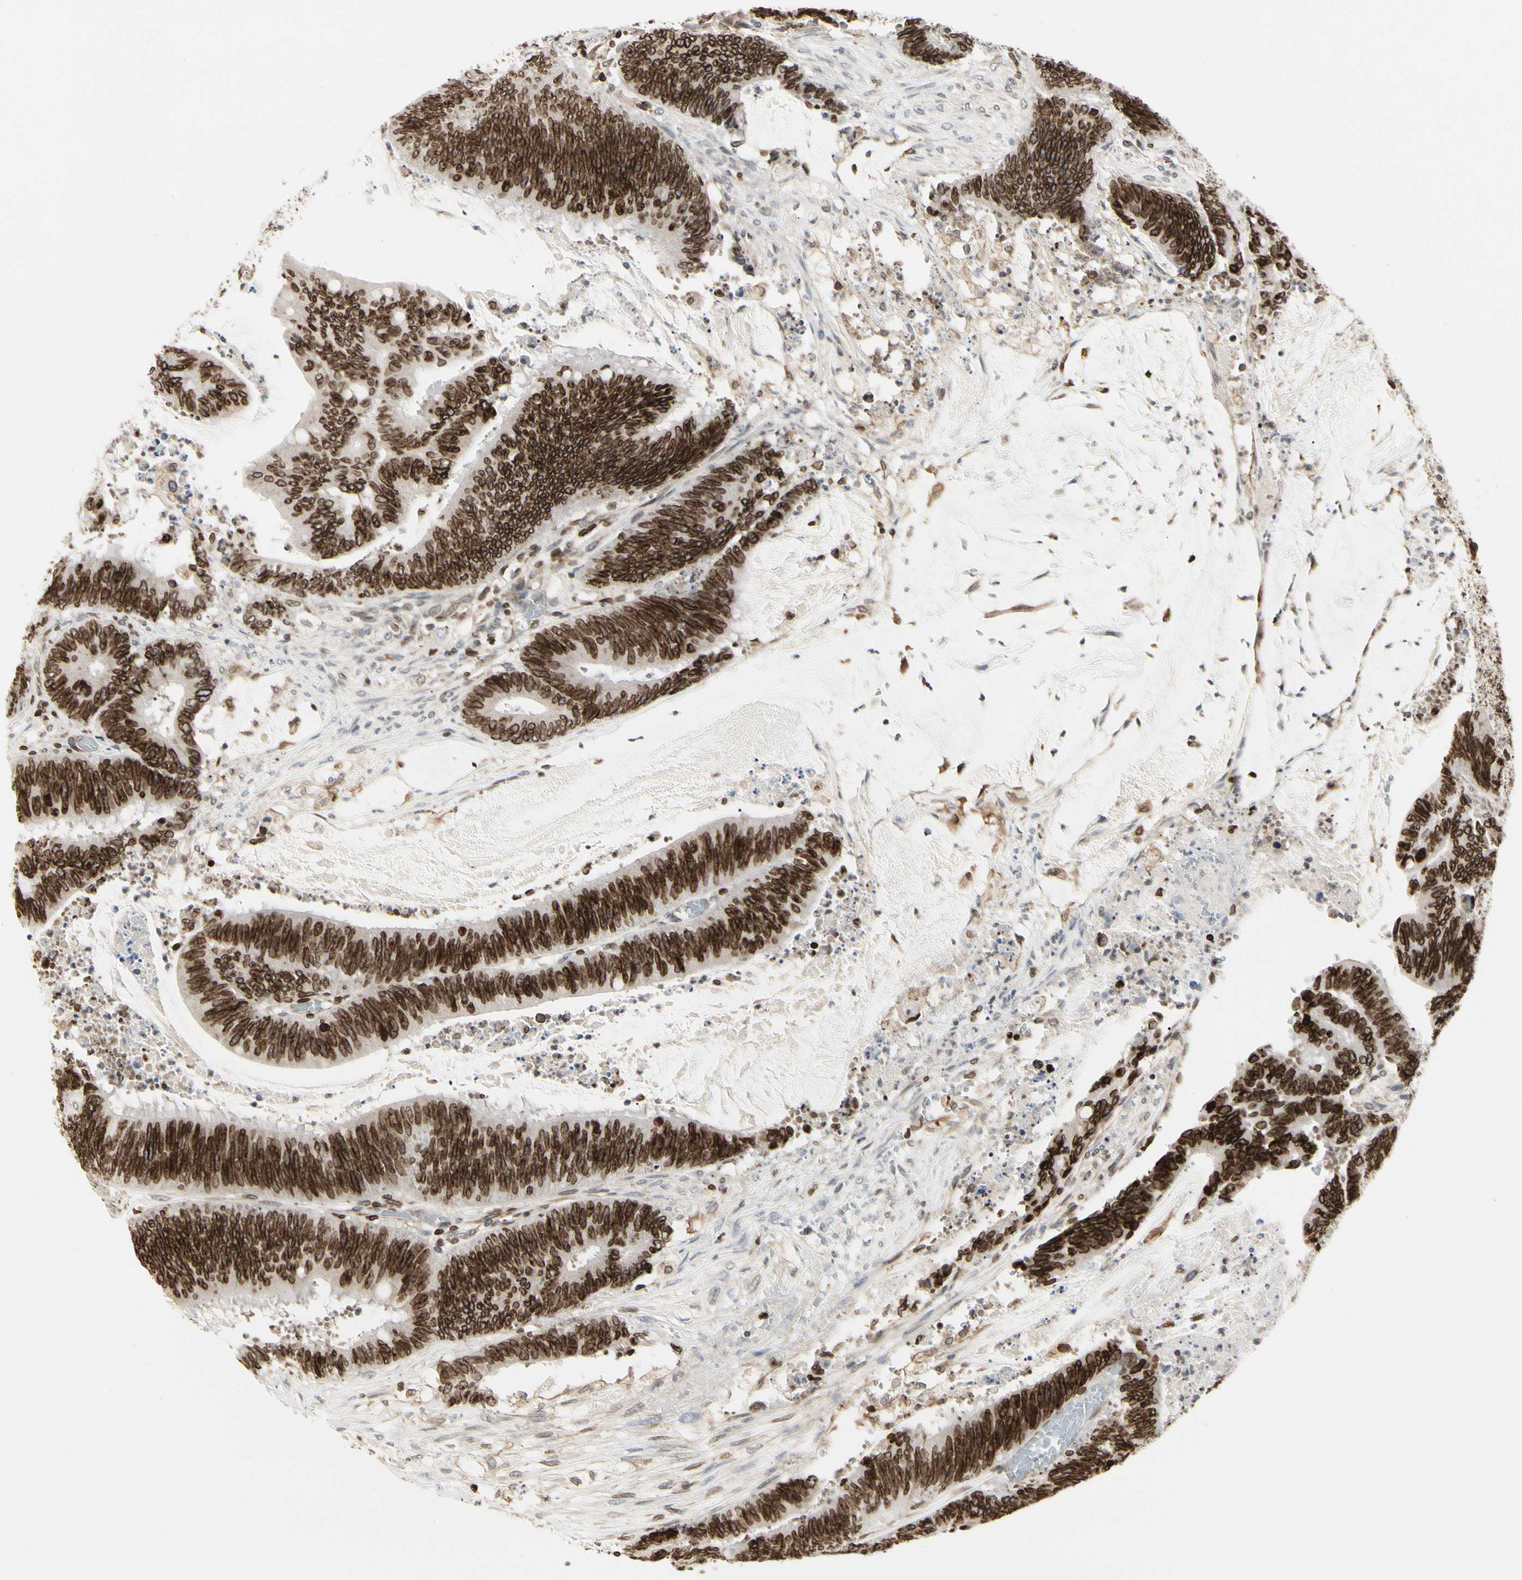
{"staining": {"intensity": "strong", "quantity": ">75%", "location": "cytoplasmic/membranous,nuclear"}, "tissue": "colorectal cancer", "cell_type": "Tumor cells", "image_type": "cancer", "snomed": [{"axis": "morphology", "description": "Adenocarcinoma, NOS"}, {"axis": "topography", "description": "Rectum"}], "caption": "The immunohistochemical stain shows strong cytoplasmic/membranous and nuclear expression in tumor cells of colorectal adenocarcinoma tissue.", "gene": "TMPO", "patient": {"sex": "female", "age": 66}}